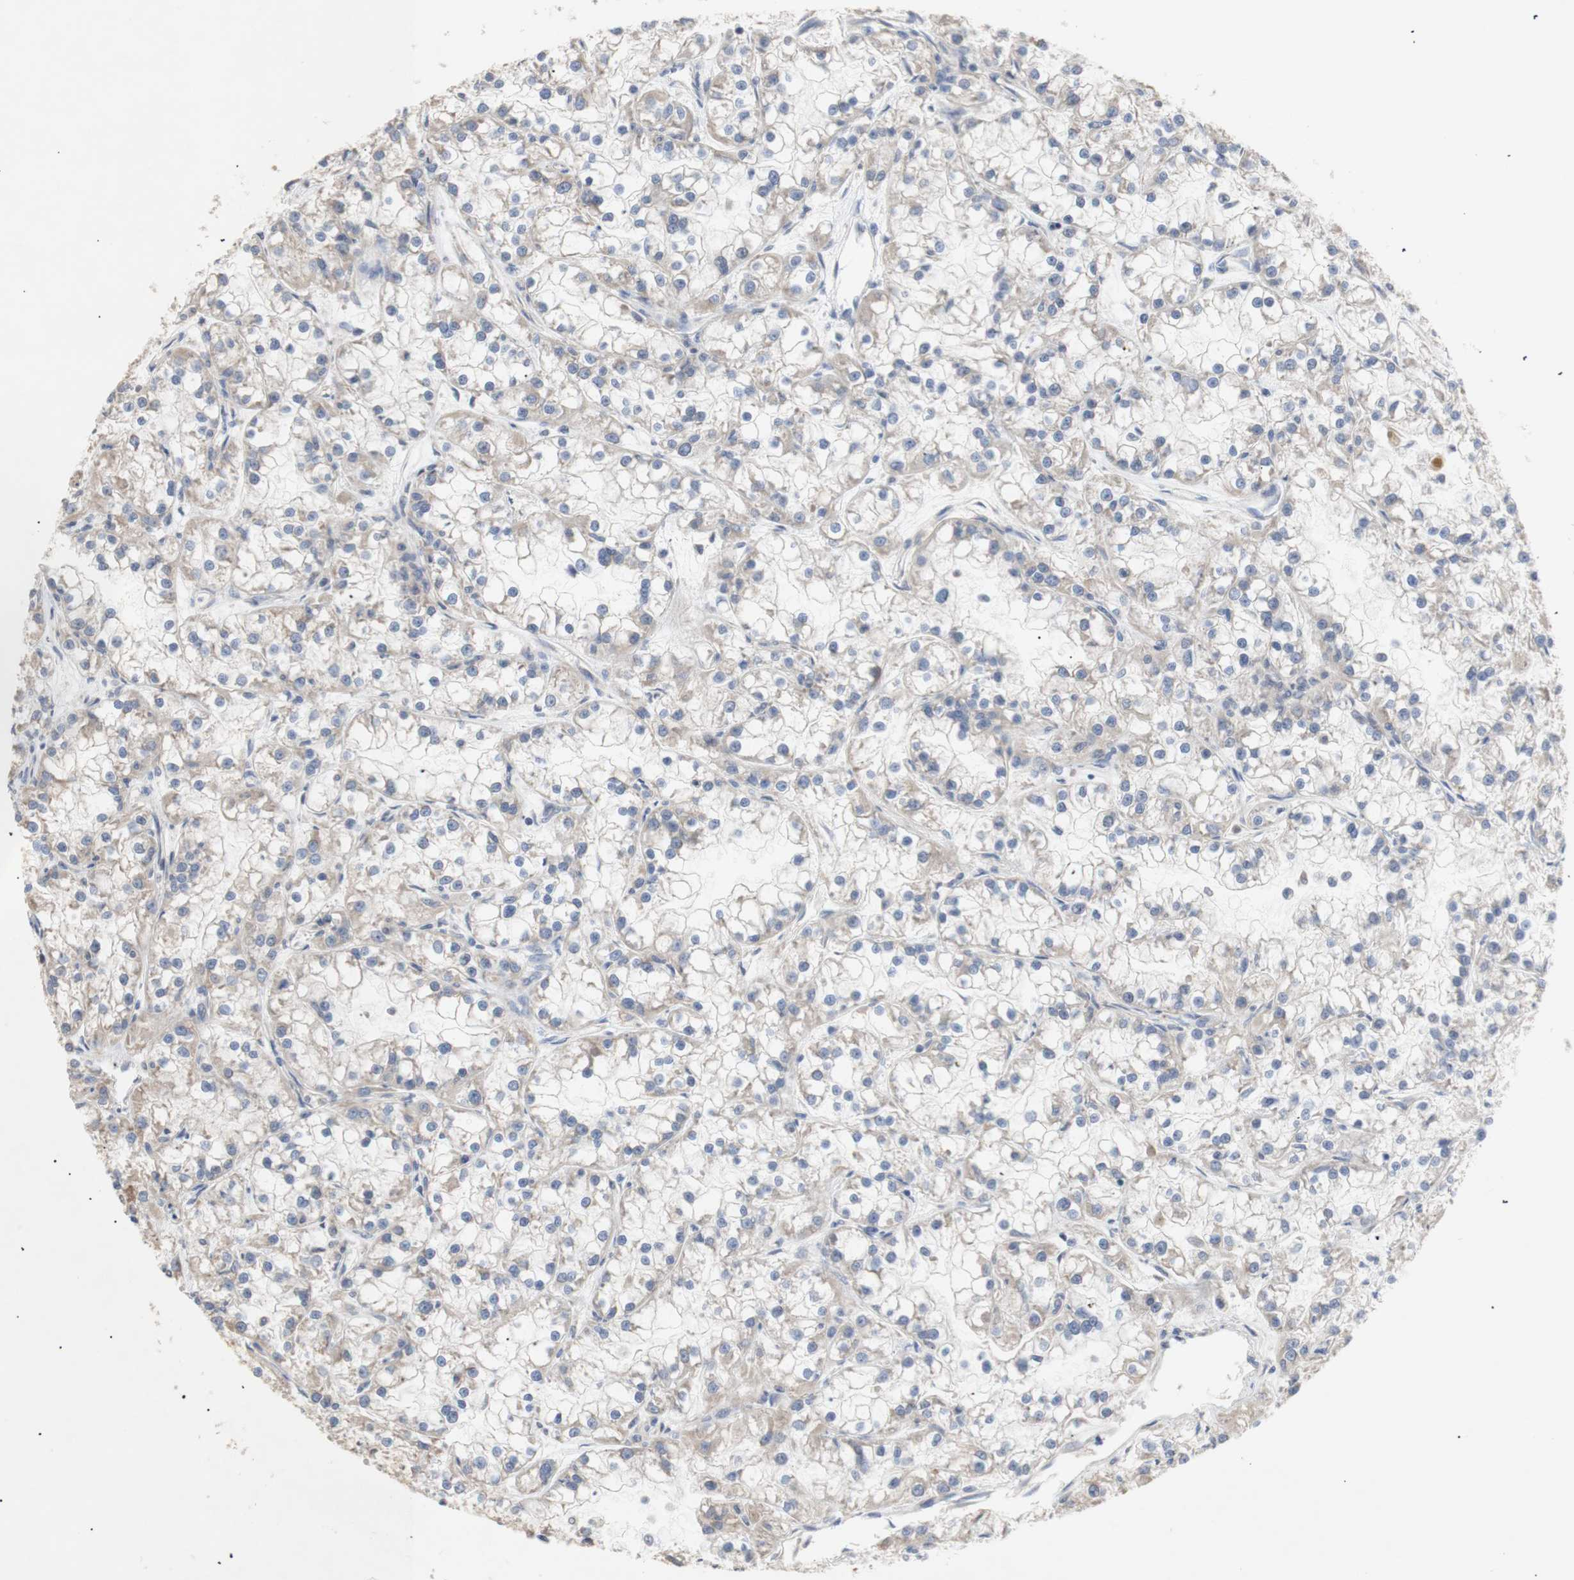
{"staining": {"intensity": "negative", "quantity": "none", "location": "none"}, "tissue": "renal cancer", "cell_type": "Tumor cells", "image_type": "cancer", "snomed": [{"axis": "morphology", "description": "Adenocarcinoma, NOS"}, {"axis": "topography", "description": "Kidney"}], "caption": "Tumor cells are negative for protein expression in human renal cancer (adenocarcinoma).", "gene": "IKBKG", "patient": {"sex": "female", "age": 52}}